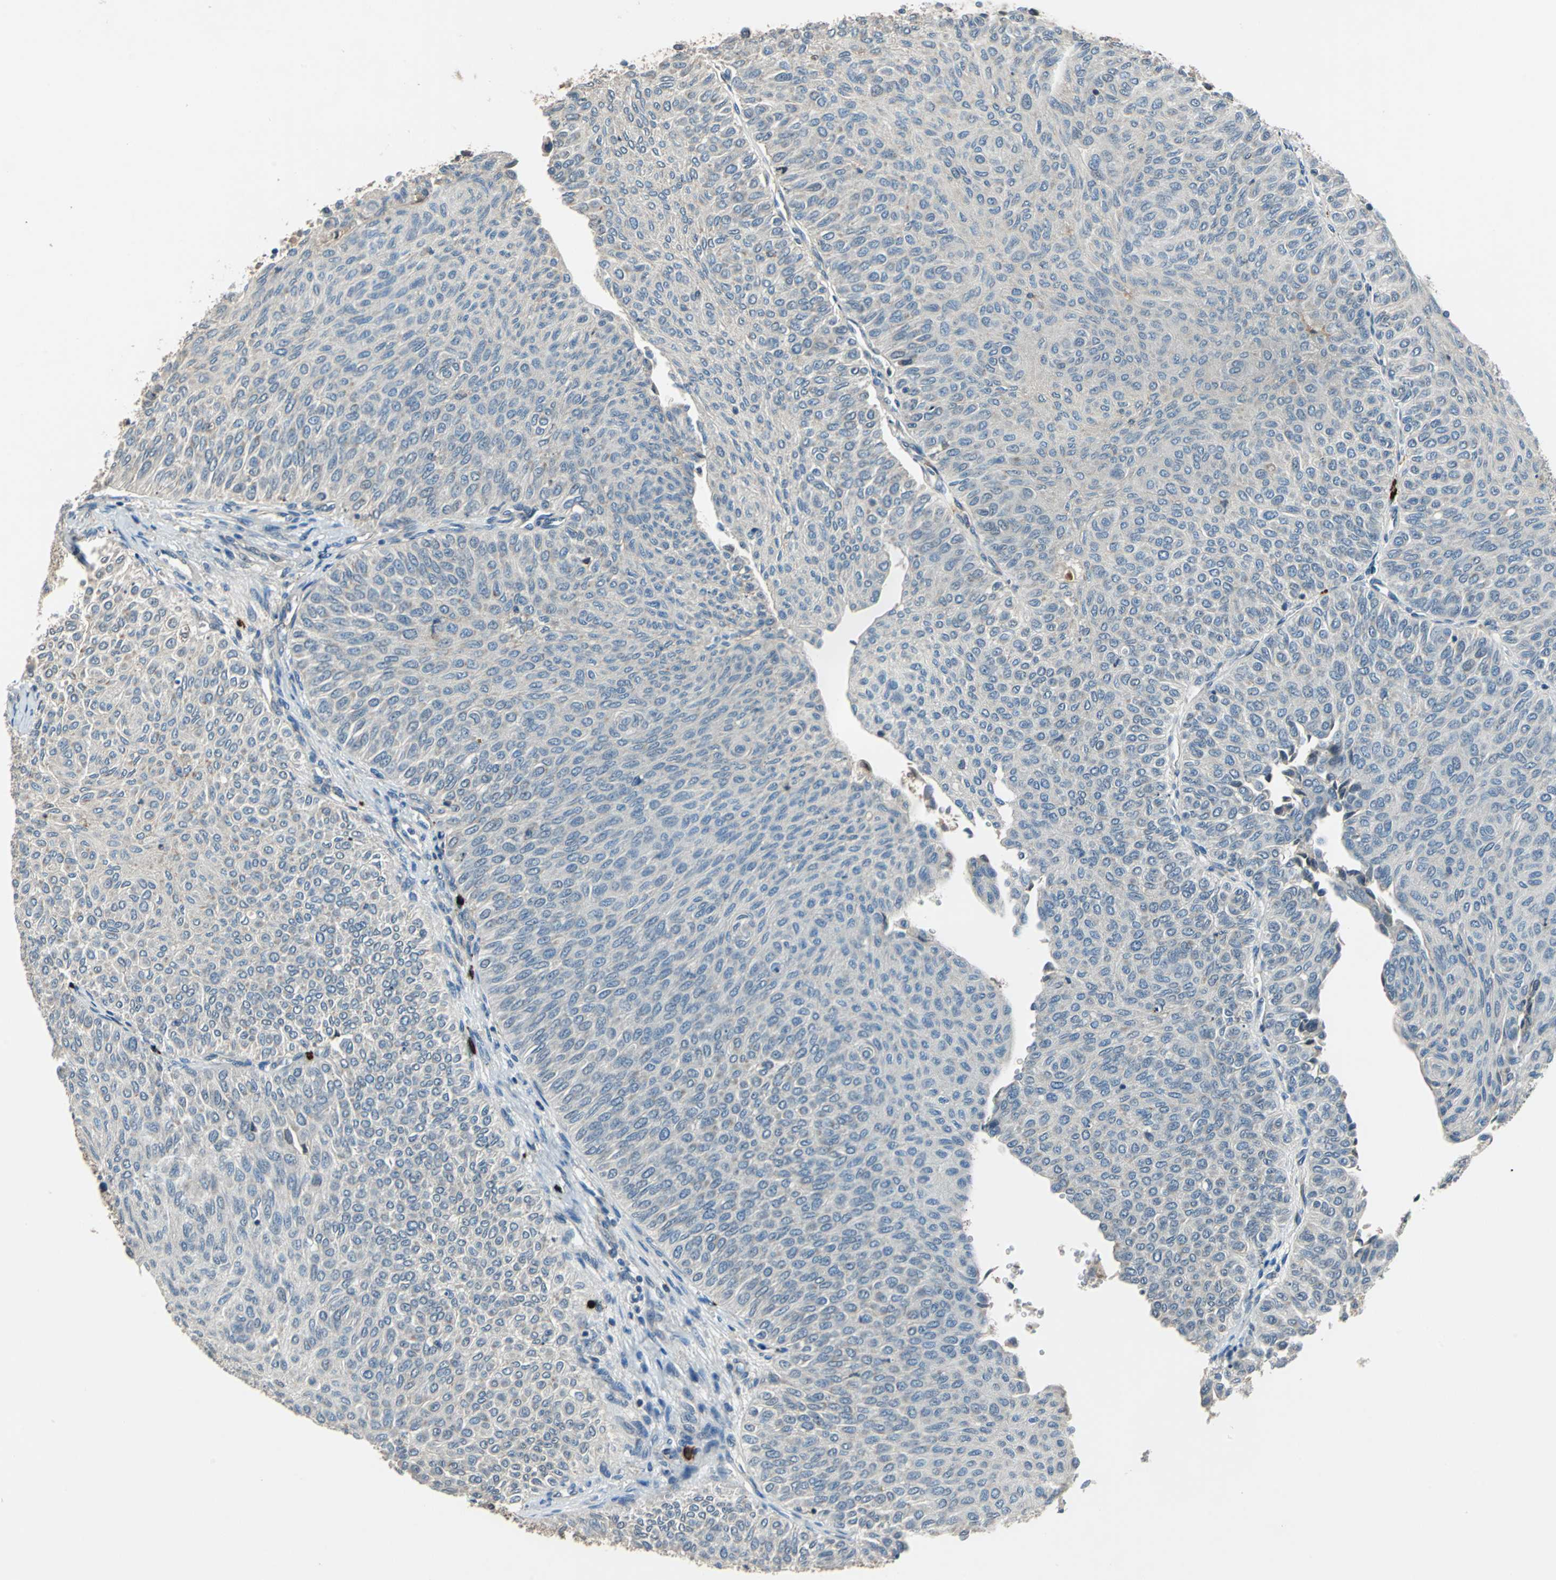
{"staining": {"intensity": "weak", "quantity": "<25%", "location": "cytoplasmic/membranous"}, "tissue": "urothelial cancer", "cell_type": "Tumor cells", "image_type": "cancer", "snomed": [{"axis": "morphology", "description": "Urothelial carcinoma, Low grade"}, {"axis": "topography", "description": "Urinary bladder"}], "caption": "High power microscopy image of an IHC histopathology image of low-grade urothelial carcinoma, revealing no significant staining in tumor cells.", "gene": "SLC19A2", "patient": {"sex": "male", "age": 78}}